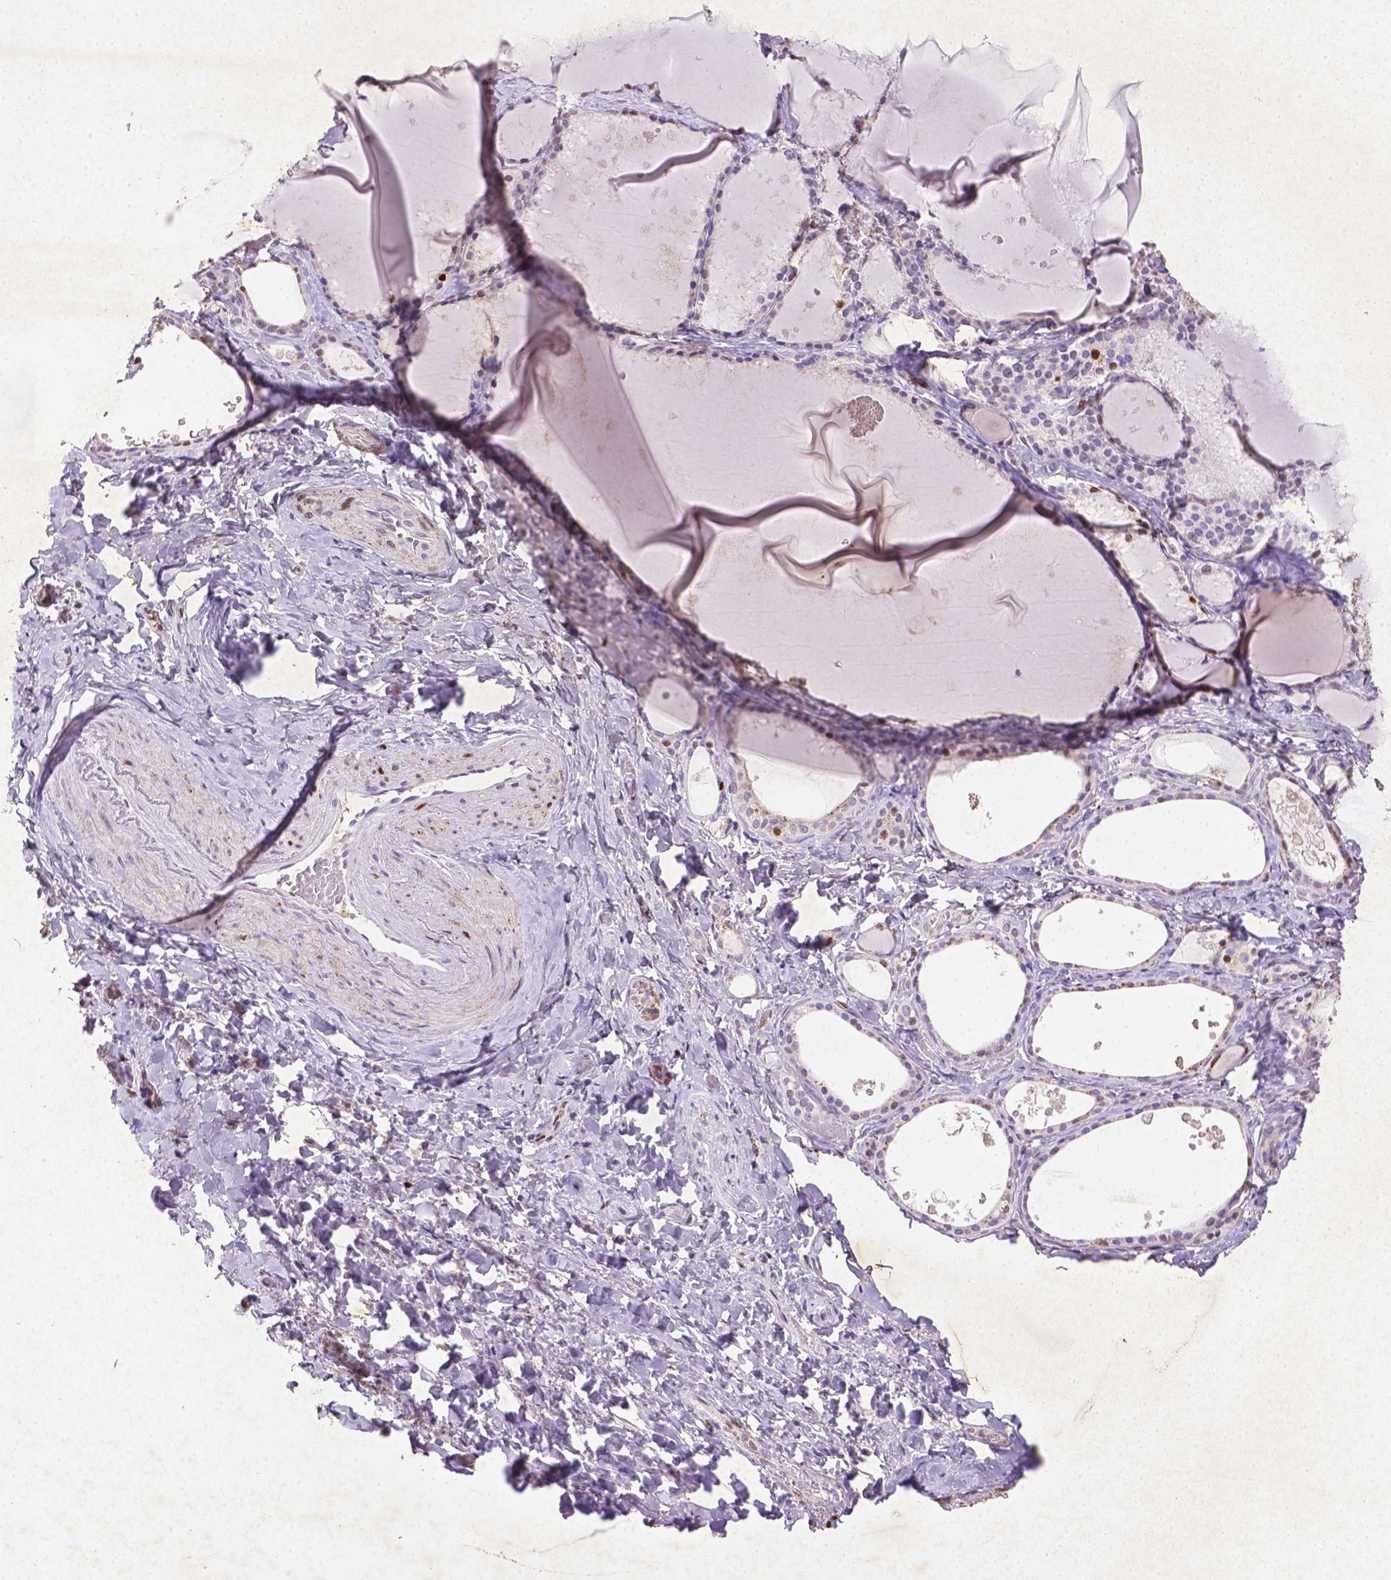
{"staining": {"intensity": "strong", "quantity": "<25%", "location": "nuclear"}, "tissue": "thyroid gland", "cell_type": "Glandular cells", "image_type": "normal", "snomed": [{"axis": "morphology", "description": "Normal tissue, NOS"}, {"axis": "topography", "description": "Thyroid gland"}], "caption": "About <25% of glandular cells in unremarkable human thyroid gland reveal strong nuclear protein staining as visualized by brown immunohistochemical staining.", "gene": "CDKN1A", "patient": {"sex": "female", "age": 56}}